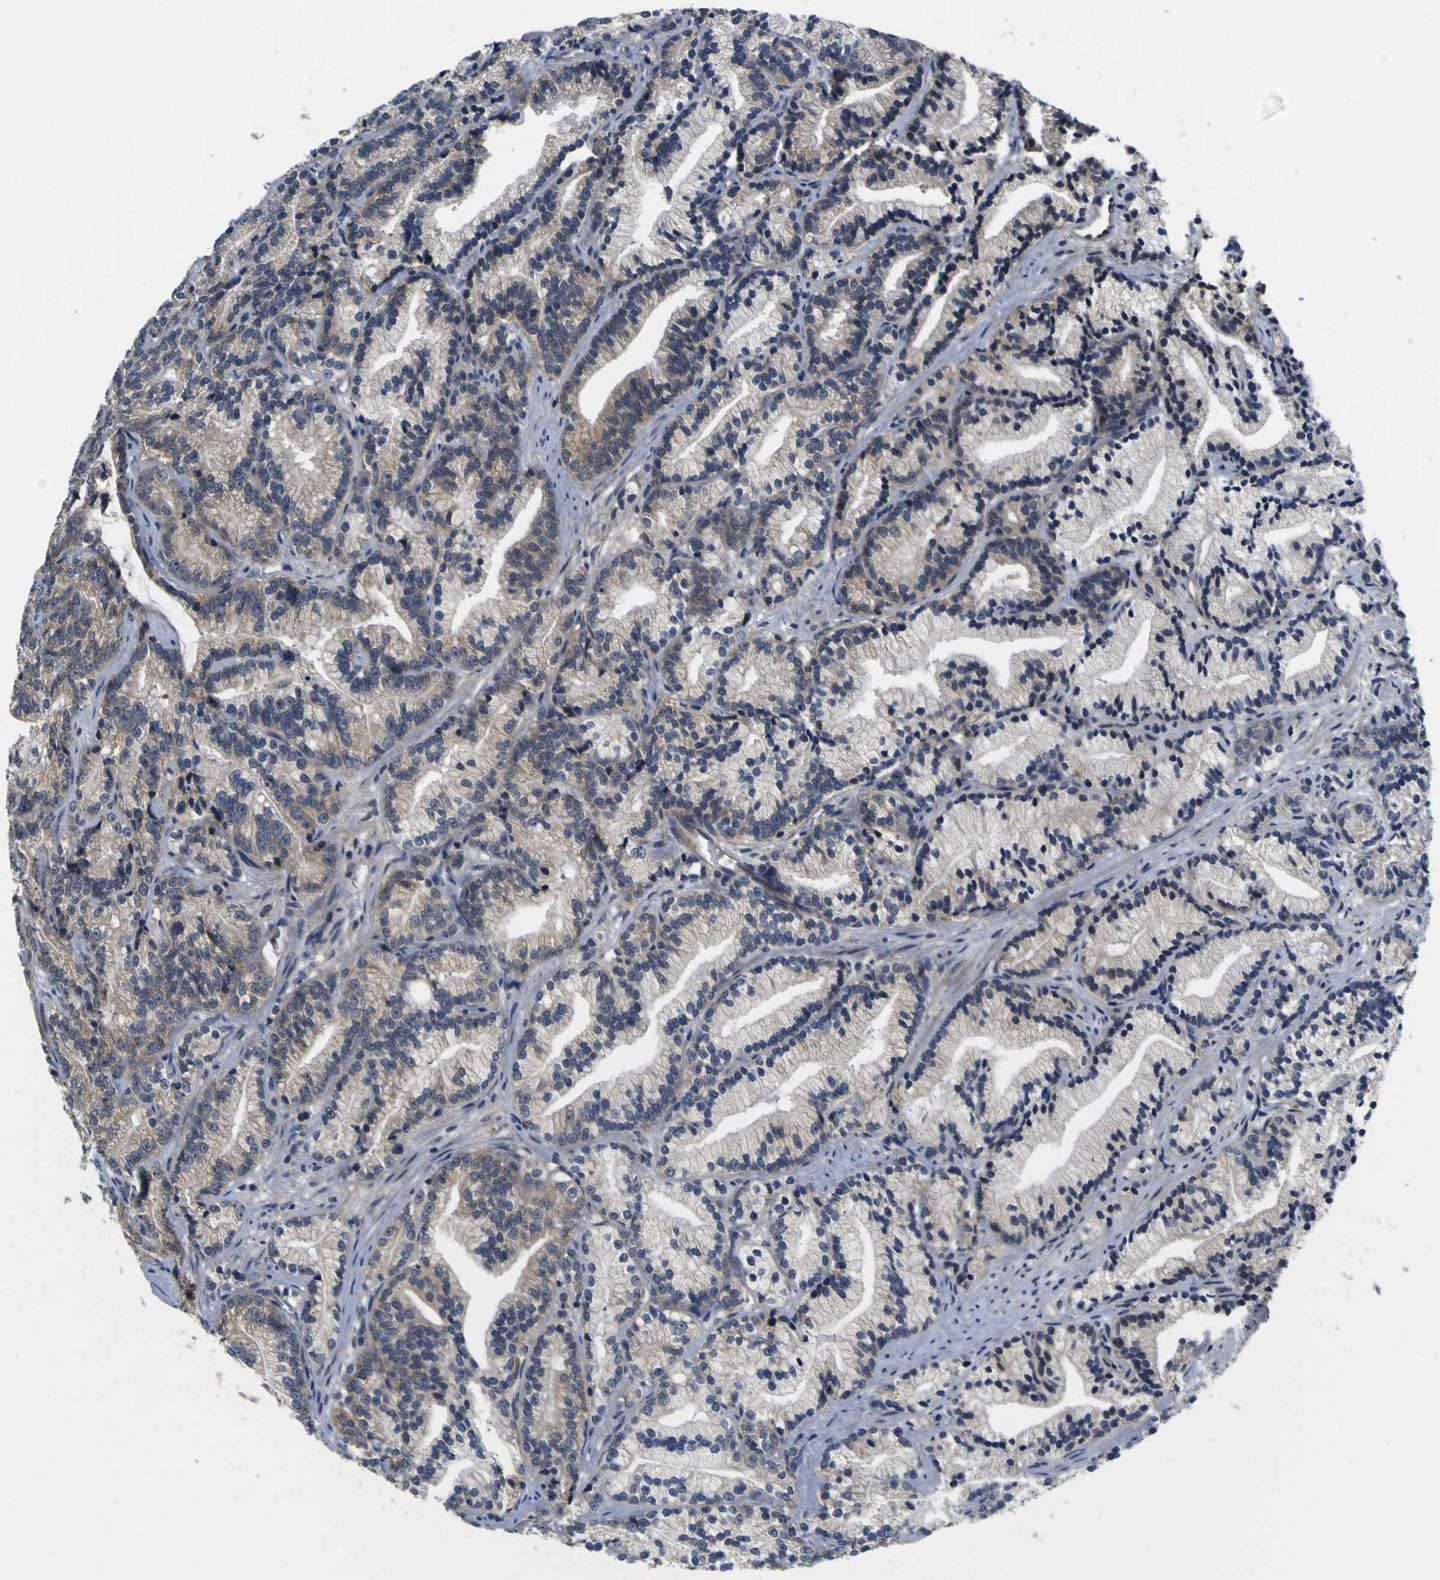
{"staining": {"intensity": "weak", "quantity": "<25%", "location": "cytoplasmic/membranous"}, "tissue": "prostate cancer", "cell_type": "Tumor cells", "image_type": "cancer", "snomed": [{"axis": "morphology", "description": "Adenocarcinoma, Low grade"}, {"axis": "topography", "description": "Prostate"}], "caption": "The image reveals no staining of tumor cells in low-grade adenocarcinoma (prostate).", "gene": "EPHB4", "patient": {"sex": "male", "age": 89}}